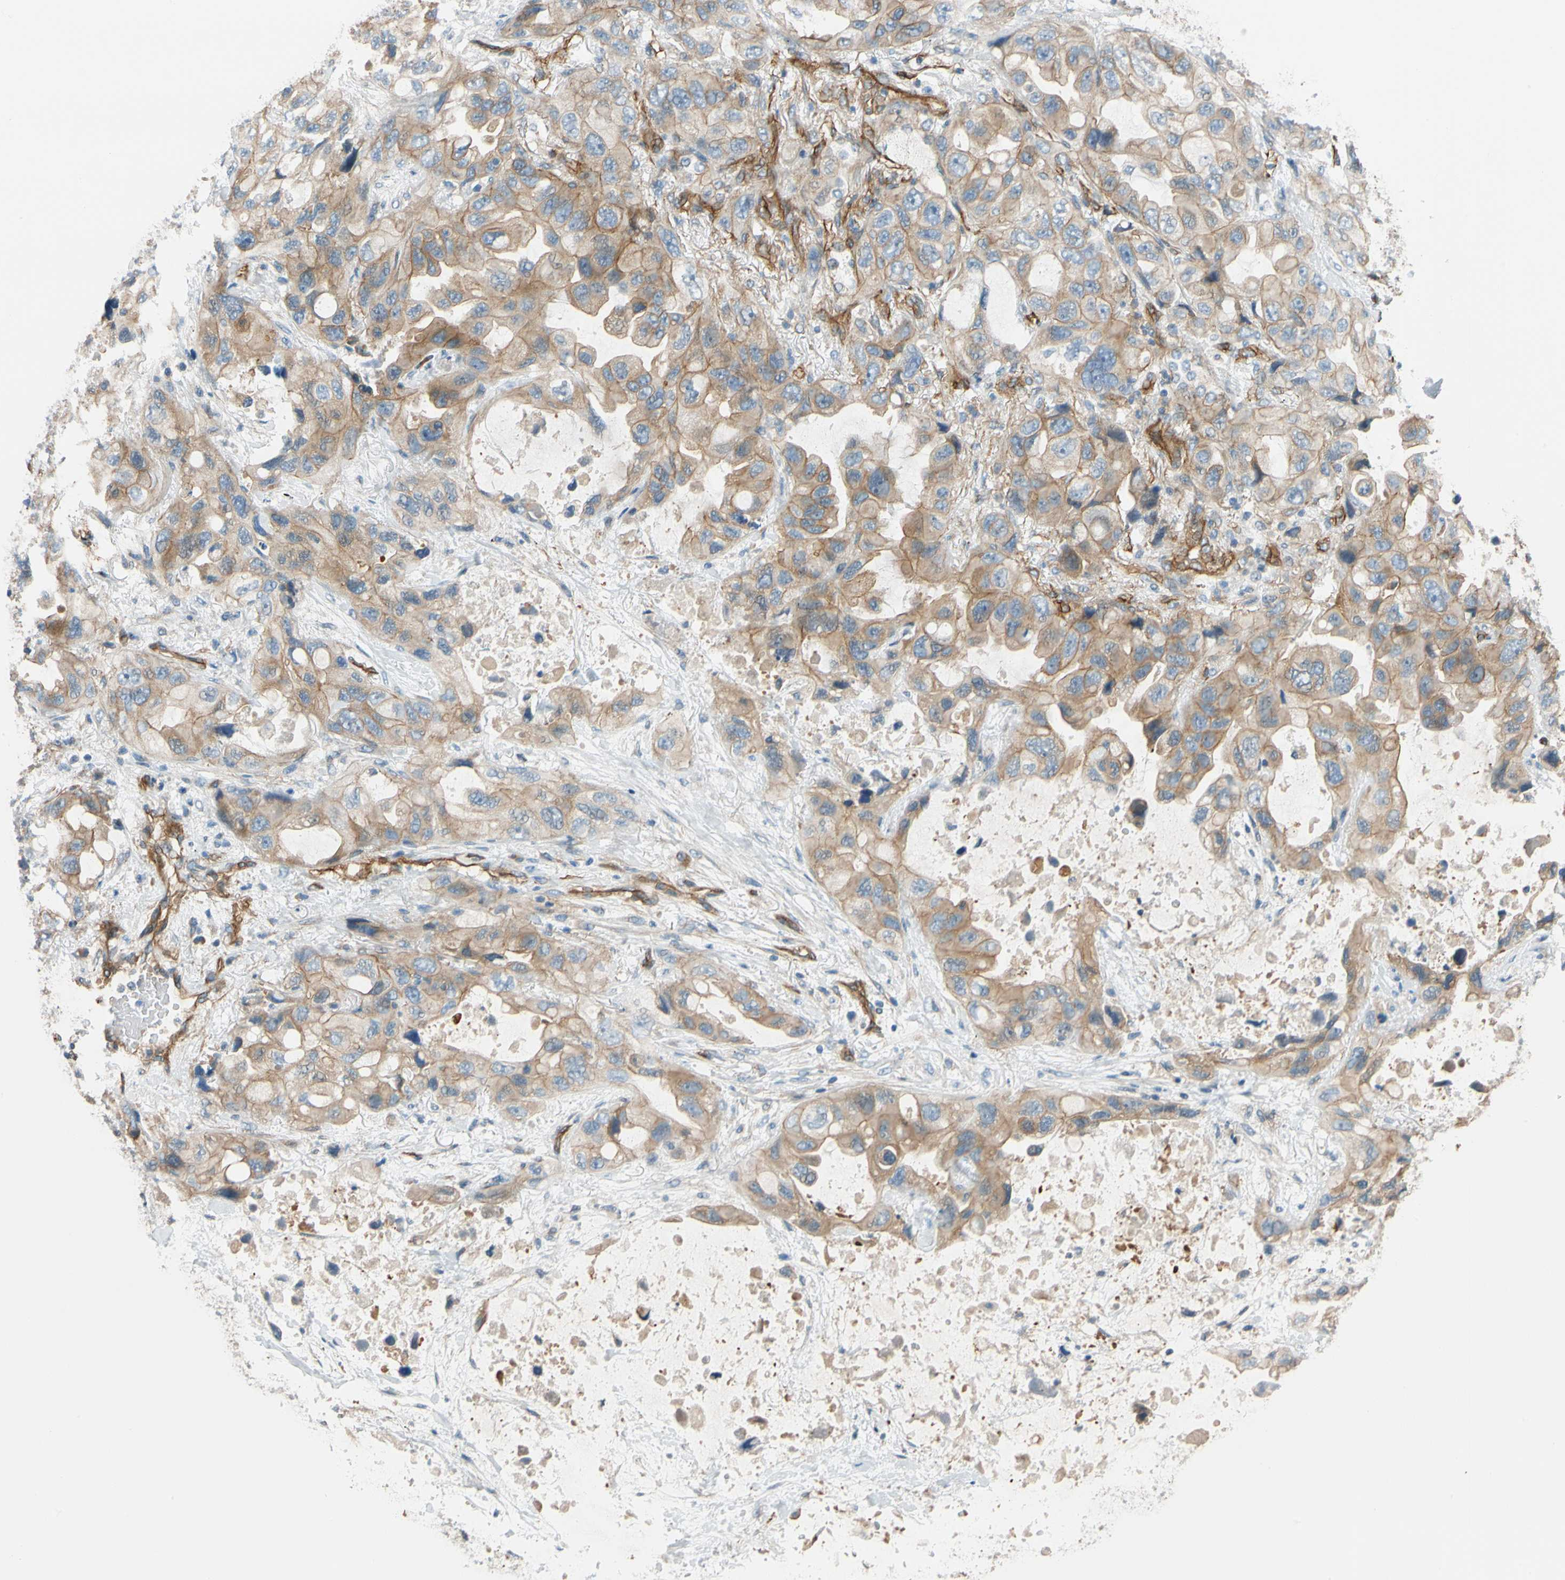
{"staining": {"intensity": "moderate", "quantity": "25%-75%", "location": "cytoplasmic/membranous"}, "tissue": "lung cancer", "cell_type": "Tumor cells", "image_type": "cancer", "snomed": [{"axis": "morphology", "description": "Squamous cell carcinoma, NOS"}, {"axis": "topography", "description": "Lung"}], "caption": "Immunohistochemistry (IHC) (DAB (3,3'-diaminobenzidine)) staining of squamous cell carcinoma (lung) reveals moderate cytoplasmic/membranous protein staining in approximately 25%-75% of tumor cells.", "gene": "SPTAN1", "patient": {"sex": "female", "age": 73}}